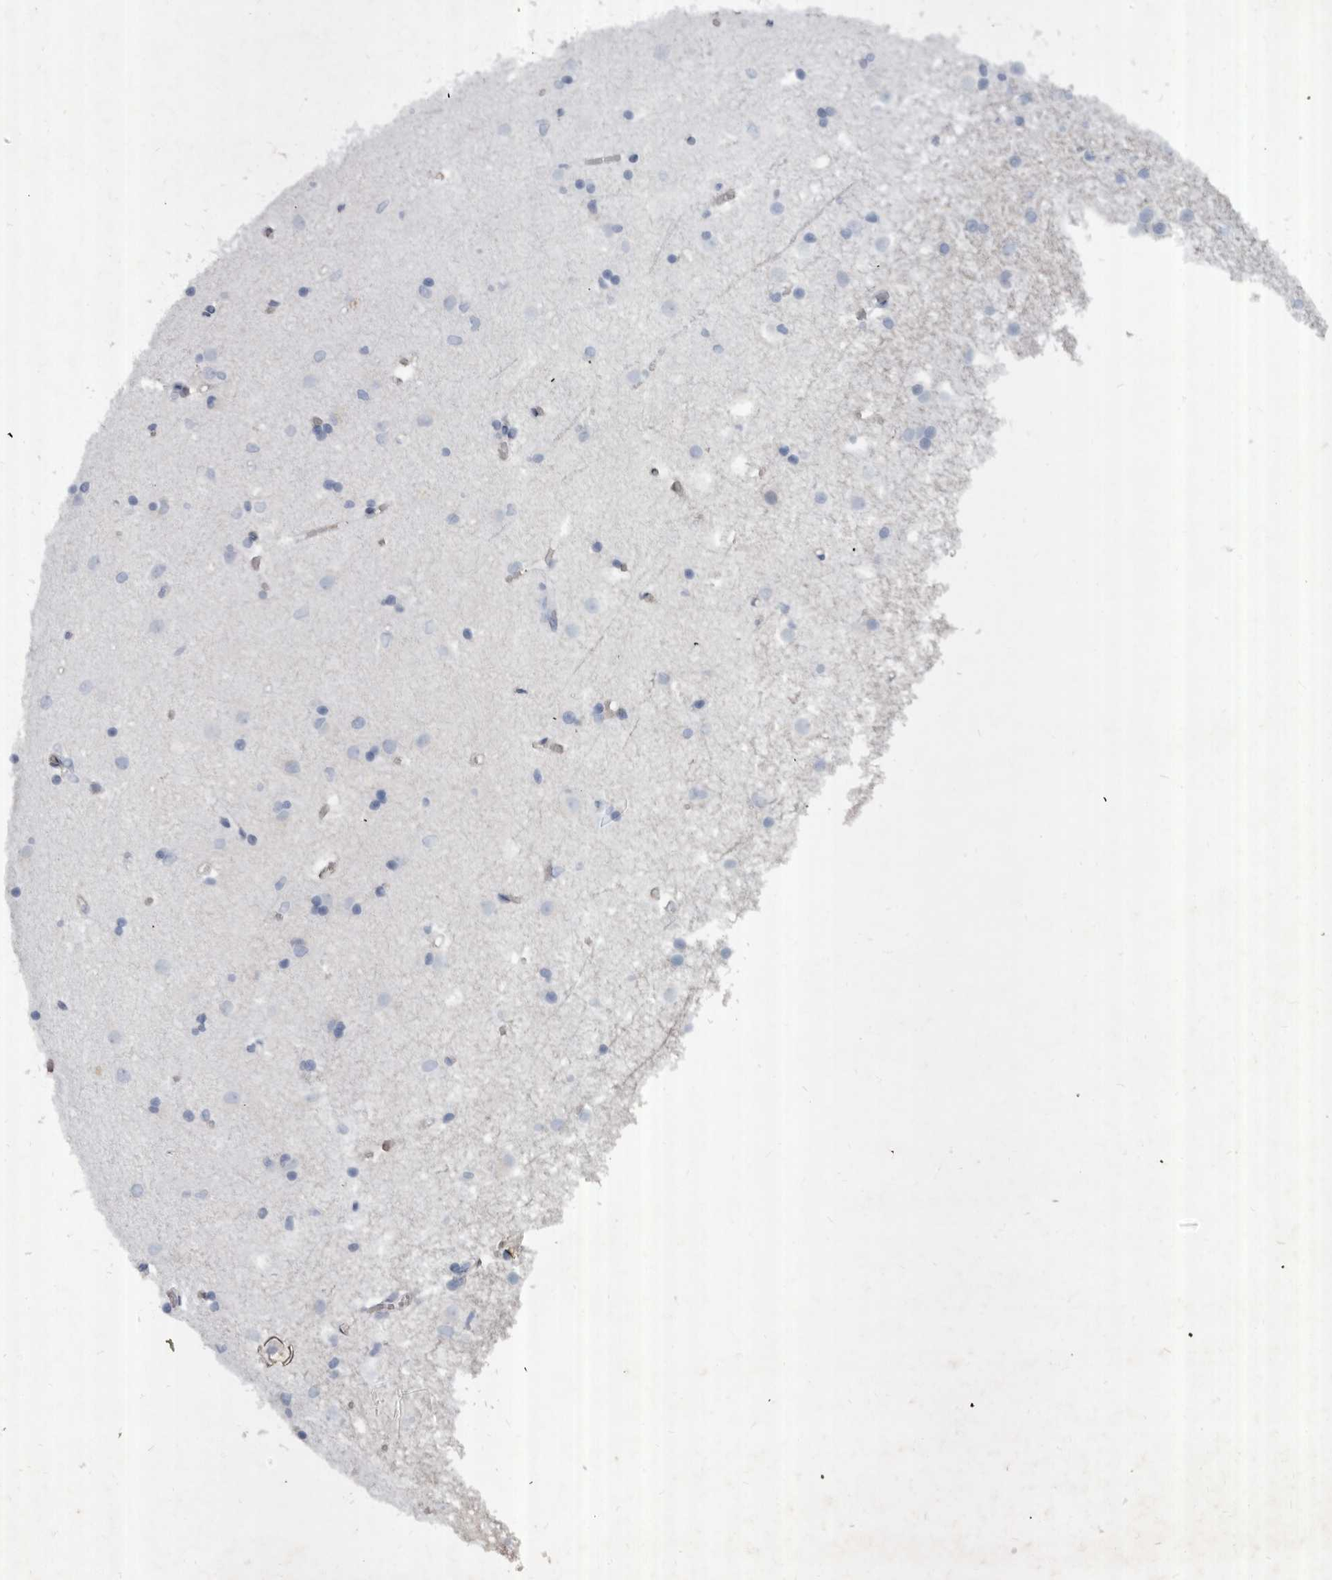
{"staining": {"intensity": "negative", "quantity": "none", "location": "none"}, "tissue": "caudate", "cell_type": "Glial cells", "image_type": "normal", "snomed": [{"axis": "morphology", "description": "Normal tissue, NOS"}, {"axis": "topography", "description": "Lateral ventricle wall"}], "caption": "An immunohistochemistry photomicrograph of benign caudate is shown. There is no staining in glial cells of caudate.", "gene": "ABL1", "patient": {"sex": "male", "age": 45}}